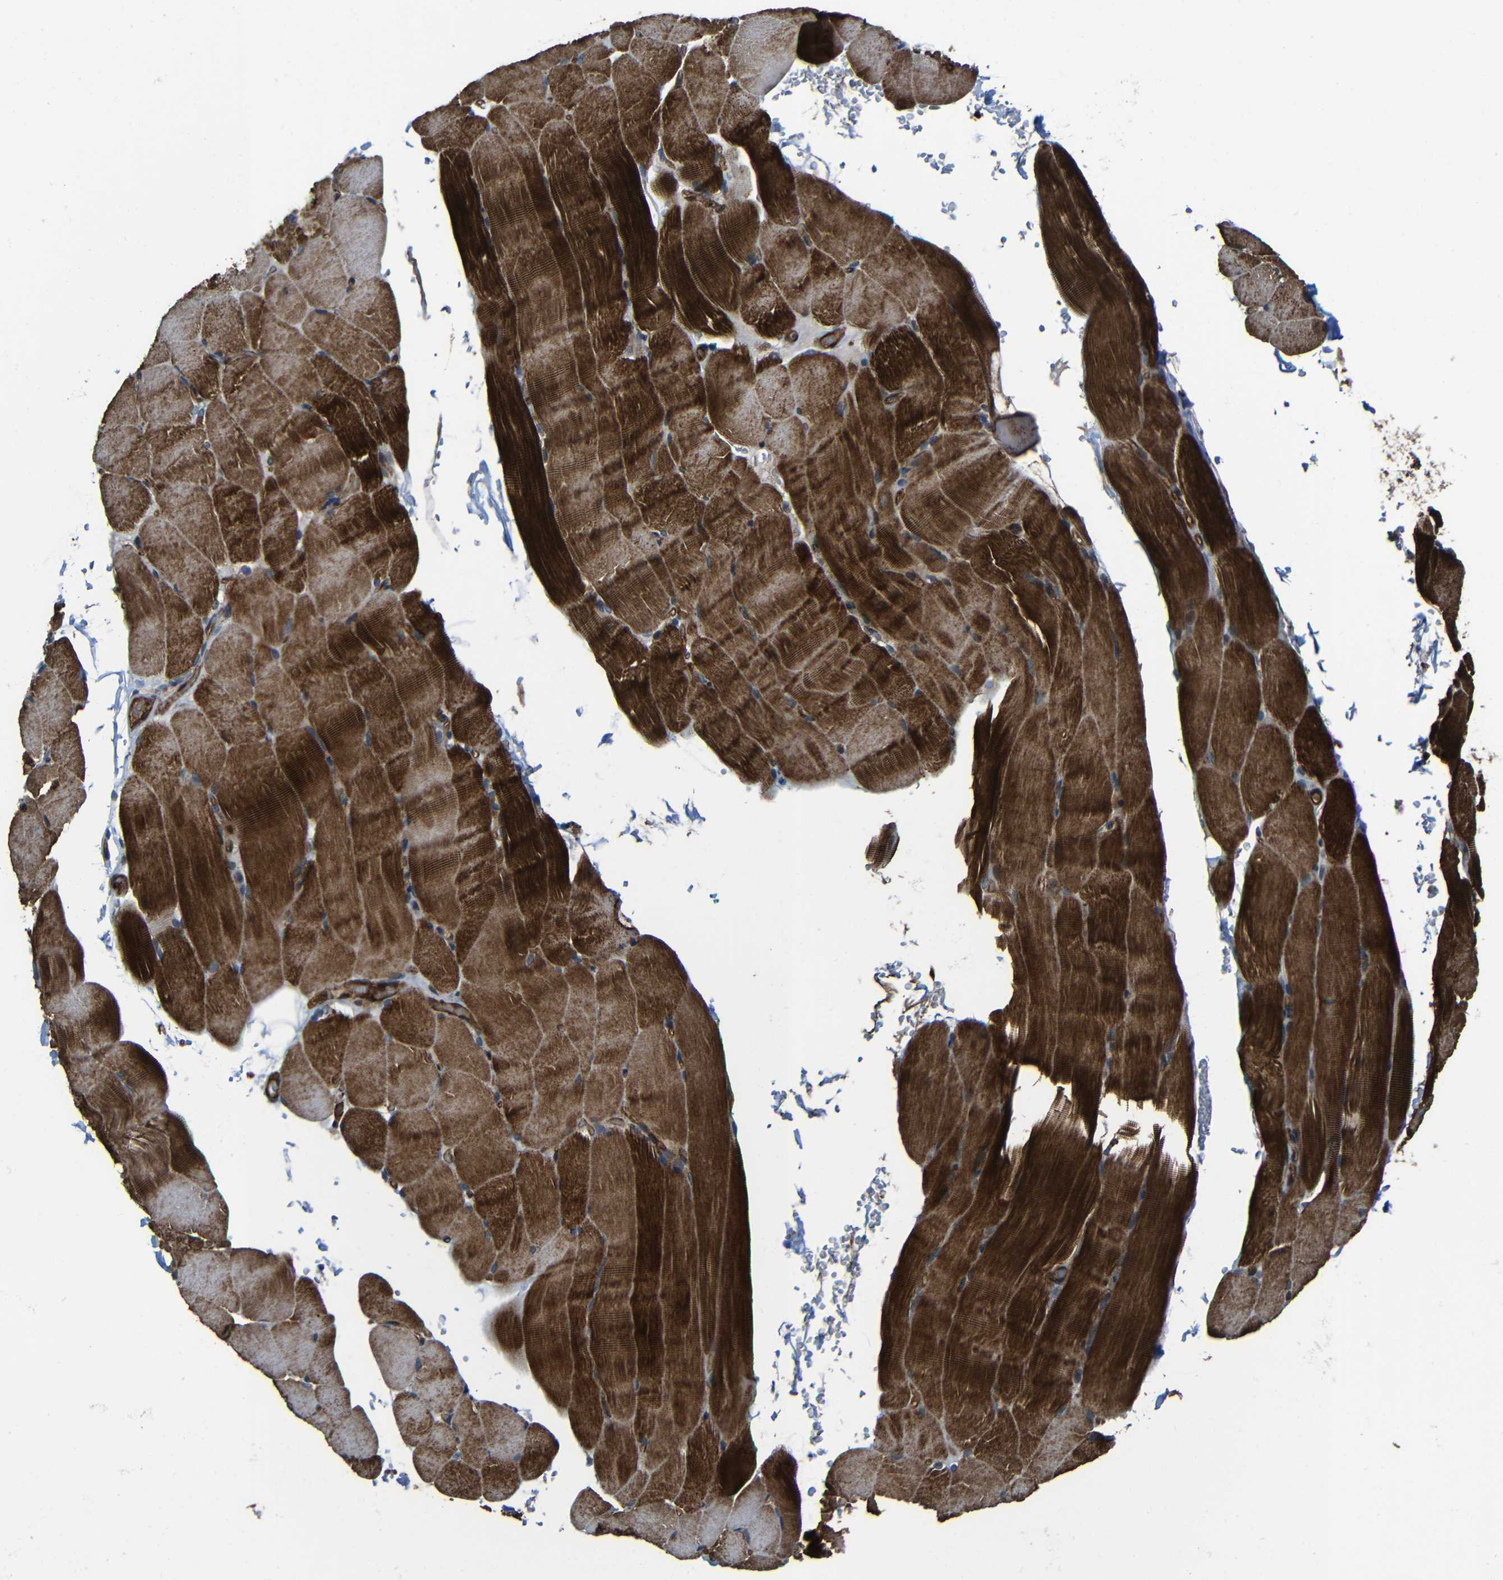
{"staining": {"intensity": "strong", "quantity": ">75%", "location": "cytoplasmic/membranous"}, "tissue": "skeletal muscle", "cell_type": "Myocytes", "image_type": "normal", "snomed": [{"axis": "morphology", "description": "Normal tissue, NOS"}, {"axis": "topography", "description": "Skeletal muscle"}, {"axis": "topography", "description": "Parathyroid gland"}], "caption": "A brown stain highlights strong cytoplasmic/membranous staining of a protein in myocytes of unremarkable skeletal muscle.", "gene": "PTCH1", "patient": {"sex": "female", "age": 37}}